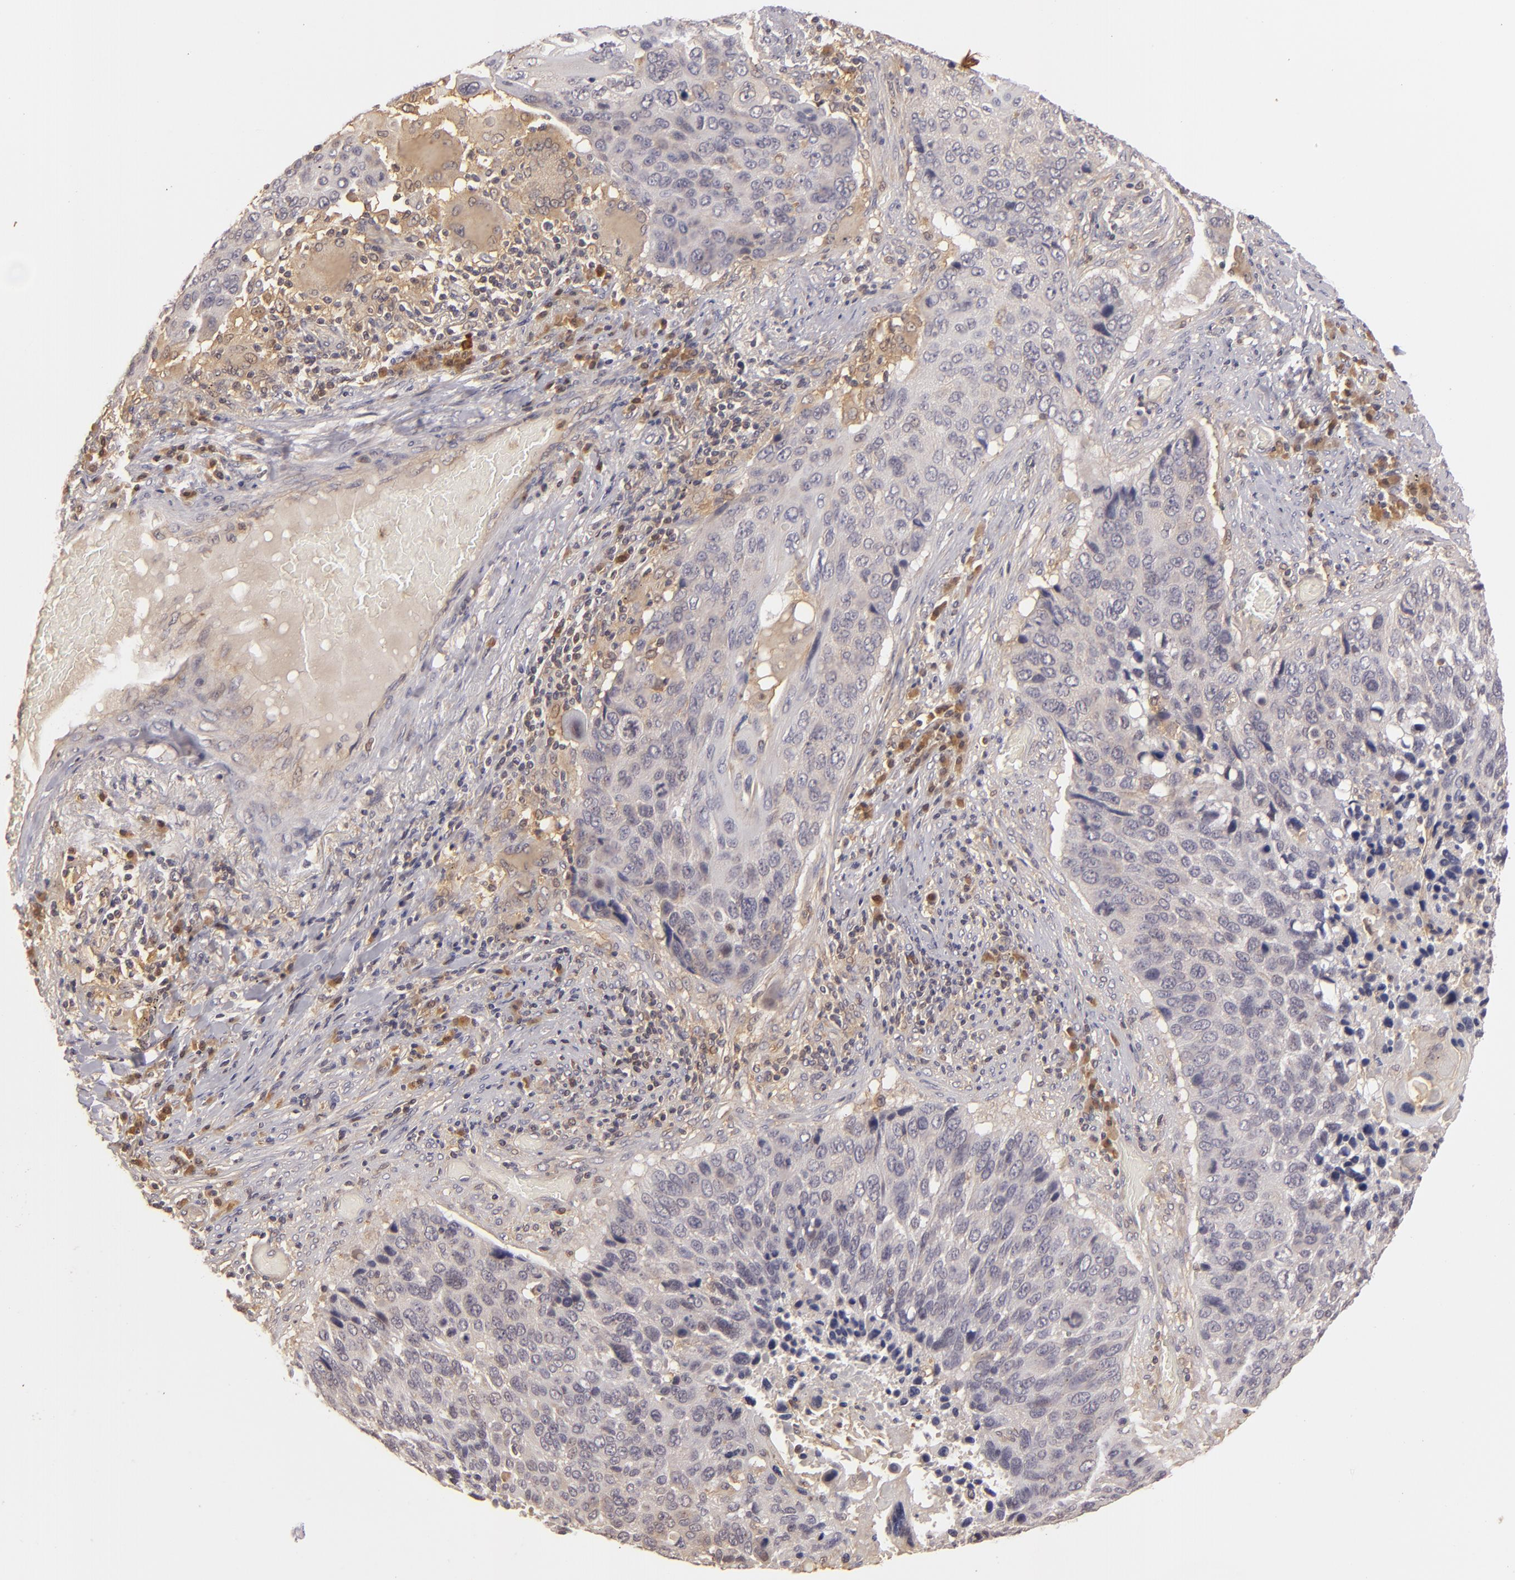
{"staining": {"intensity": "weak", "quantity": ">75%", "location": "cytoplasmic/membranous"}, "tissue": "lung cancer", "cell_type": "Tumor cells", "image_type": "cancer", "snomed": [{"axis": "morphology", "description": "Squamous cell carcinoma, NOS"}, {"axis": "topography", "description": "Lung"}], "caption": "High-magnification brightfield microscopy of squamous cell carcinoma (lung) stained with DAB (3,3'-diaminobenzidine) (brown) and counterstained with hematoxylin (blue). tumor cells exhibit weak cytoplasmic/membranous positivity is identified in approximately>75% of cells.", "gene": "PRKCD", "patient": {"sex": "male", "age": 68}}